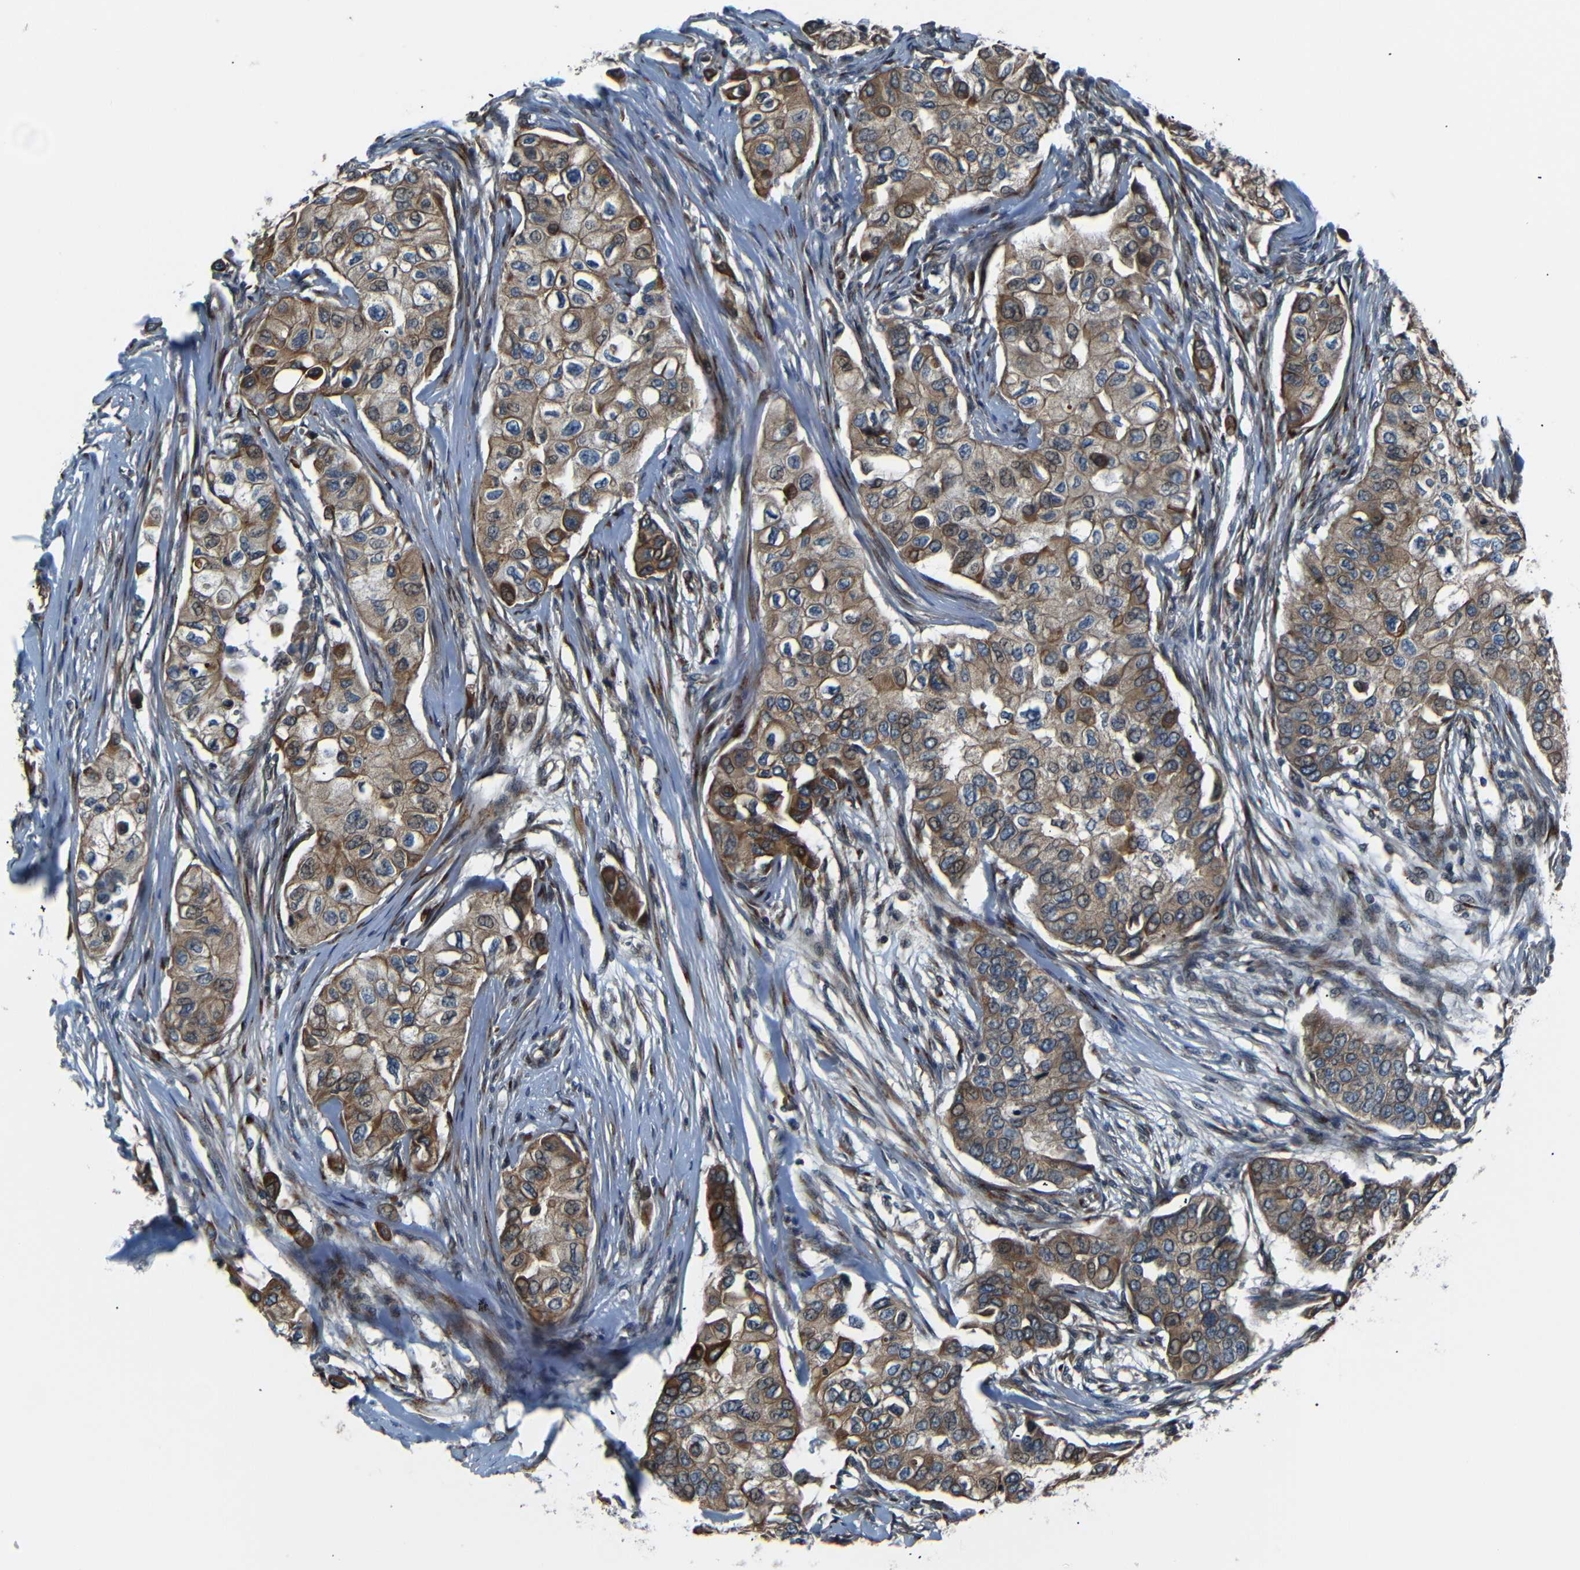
{"staining": {"intensity": "moderate", "quantity": ">75%", "location": "cytoplasmic/membranous"}, "tissue": "breast cancer", "cell_type": "Tumor cells", "image_type": "cancer", "snomed": [{"axis": "morphology", "description": "Normal tissue, NOS"}, {"axis": "morphology", "description": "Duct carcinoma"}, {"axis": "topography", "description": "Breast"}], "caption": "There is medium levels of moderate cytoplasmic/membranous positivity in tumor cells of breast cancer, as demonstrated by immunohistochemical staining (brown color).", "gene": "AKAP9", "patient": {"sex": "female", "age": 49}}